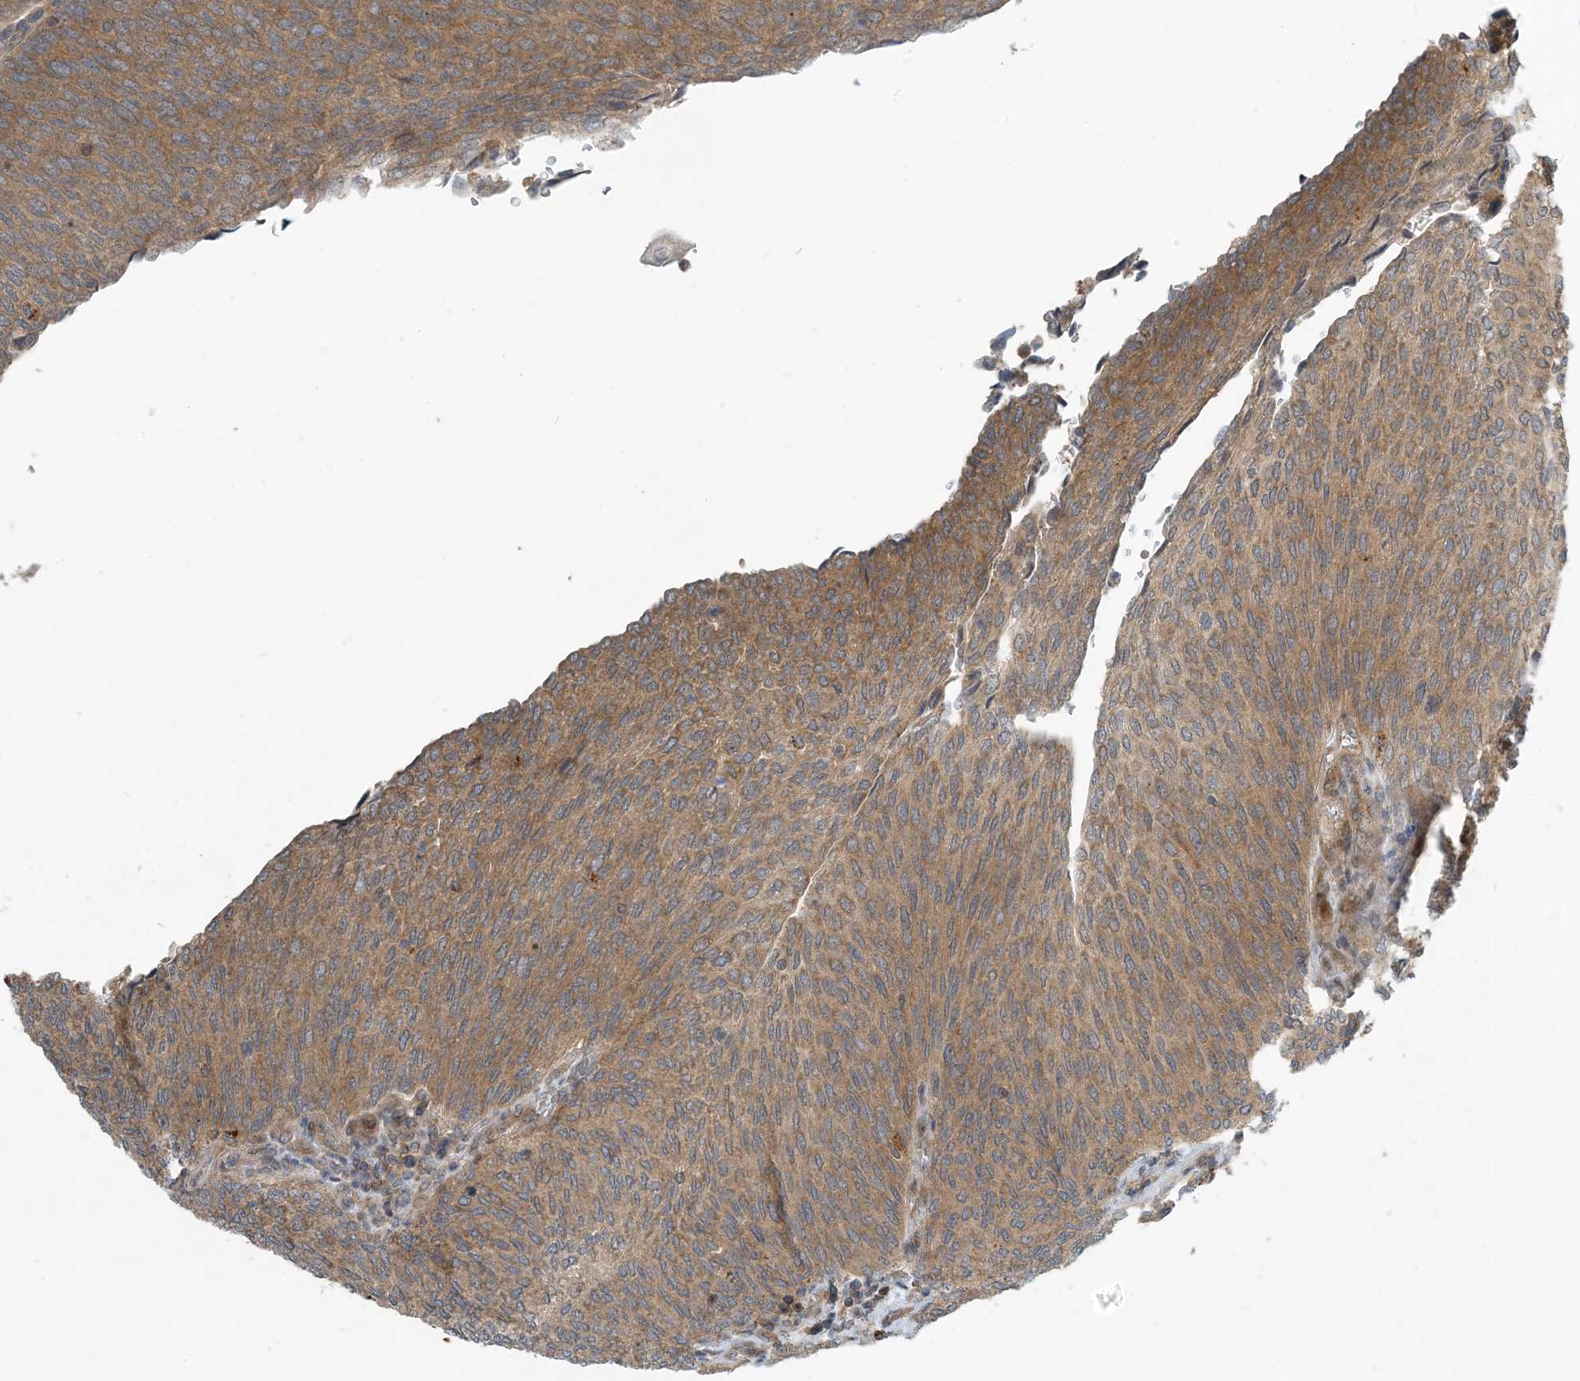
{"staining": {"intensity": "moderate", "quantity": "25%-75%", "location": "cytoplasmic/membranous"}, "tissue": "urothelial cancer", "cell_type": "Tumor cells", "image_type": "cancer", "snomed": [{"axis": "morphology", "description": "Urothelial carcinoma, Low grade"}, {"axis": "topography", "description": "Urinary bladder"}], "caption": "An immunohistochemistry image of tumor tissue is shown. Protein staining in brown highlights moderate cytoplasmic/membranous positivity in urothelial carcinoma (low-grade) within tumor cells. The staining was performed using DAB, with brown indicating positive protein expression. Nuclei are stained blue with hematoxylin.", "gene": "ZBTB3", "patient": {"sex": "female", "age": 79}}